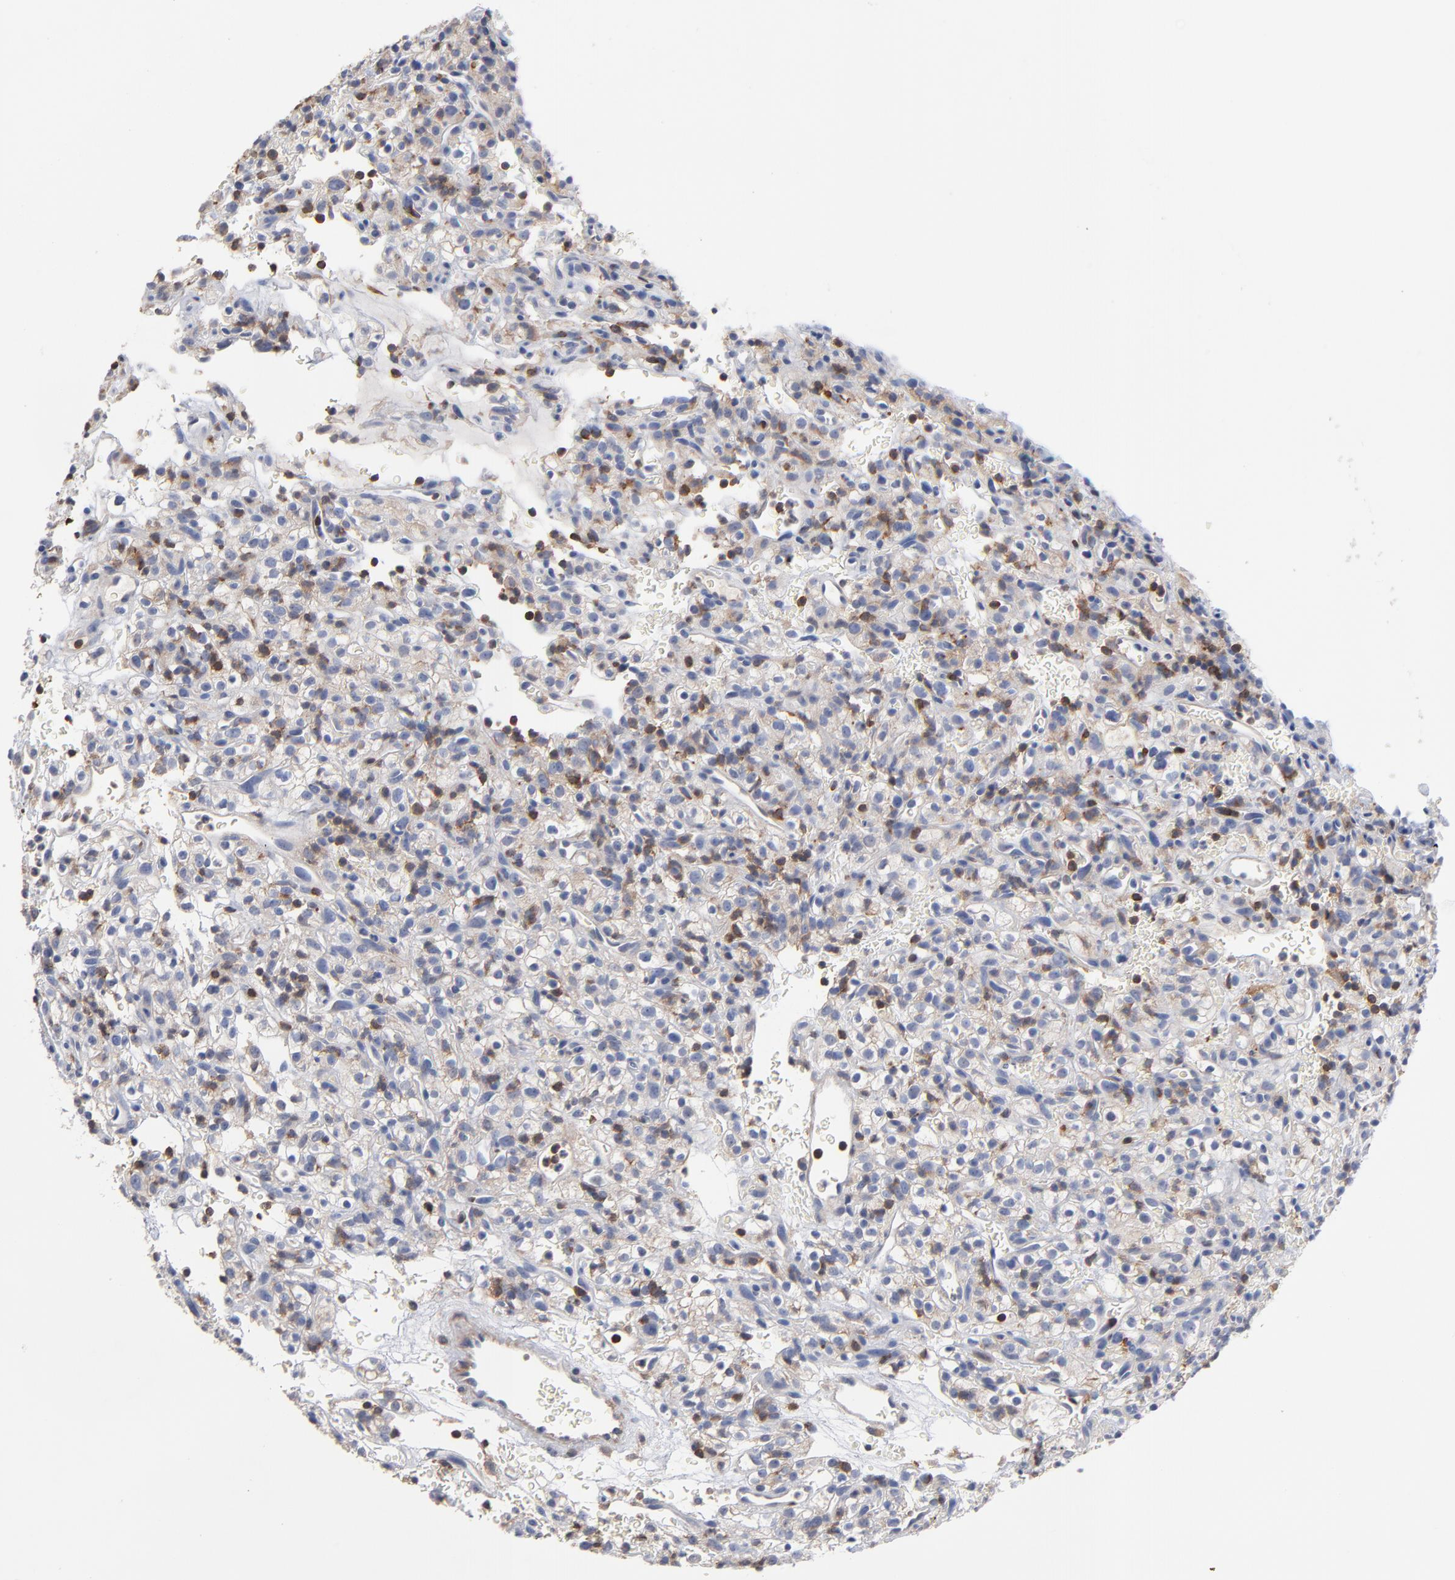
{"staining": {"intensity": "weak", "quantity": "25%-75%", "location": "cytoplasmic/membranous"}, "tissue": "renal cancer", "cell_type": "Tumor cells", "image_type": "cancer", "snomed": [{"axis": "morphology", "description": "Normal tissue, NOS"}, {"axis": "morphology", "description": "Adenocarcinoma, NOS"}, {"axis": "topography", "description": "Kidney"}], "caption": "Human adenocarcinoma (renal) stained for a protein (brown) shows weak cytoplasmic/membranous positive expression in about 25%-75% of tumor cells.", "gene": "PDLIM2", "patient": {"sex": "female", "age": 72}}